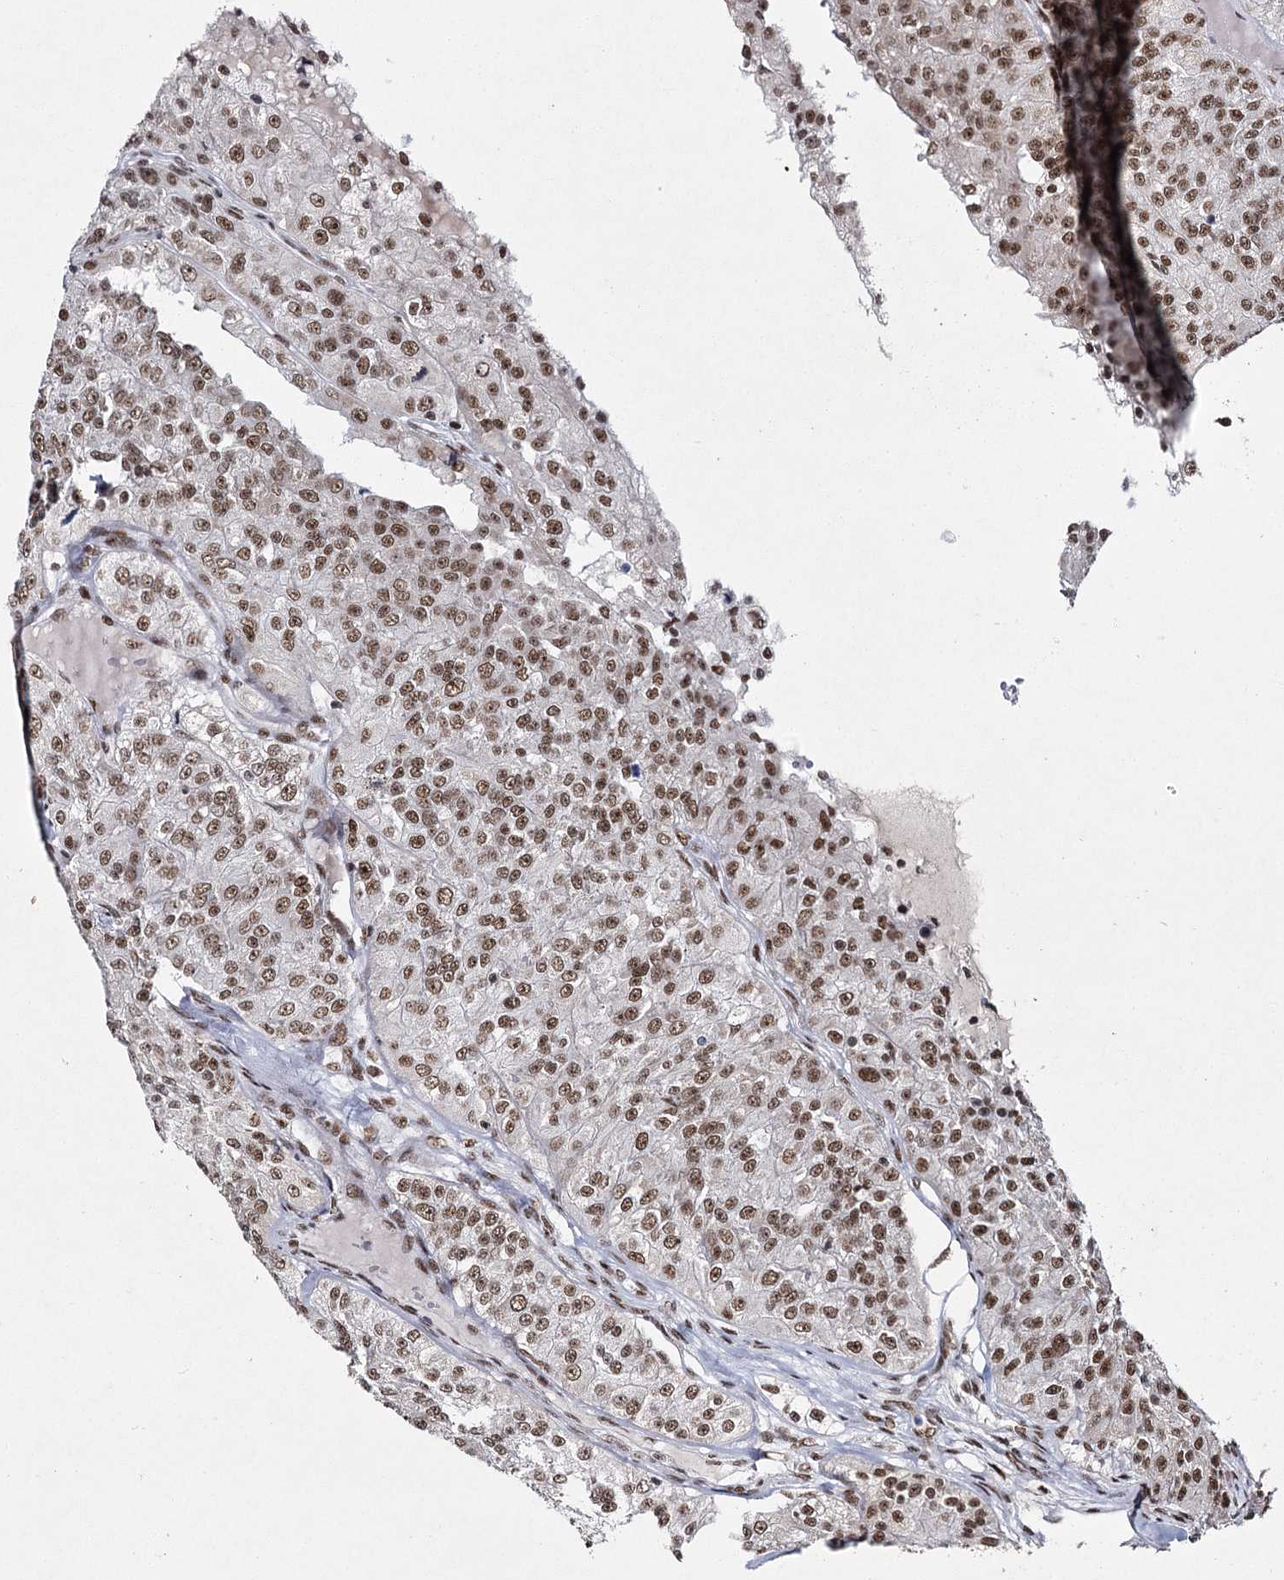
{"staining": {"intensity": "moderate", "quantity": ">75%", "location": "nuclear"}, "tissue": "renal cancer", "cell_type": "Tumor cells", "image_type": "cancer", "snomed": [{"axis": "morphology", "description": "Adenocarcinoma, NOS"}, {"axis": "topography", "description": "Kidney"}], "caption": "Immunohistochemistry (DAB) staining of human adenocarcinoma (renal) reveals moderate nuclear protein staining in approximately >75% of tumor cells. (IHC, brightfield microscopy, high magnification).", "gene": "SCAF8", "patient": {"sex": "female", "age": 63}}